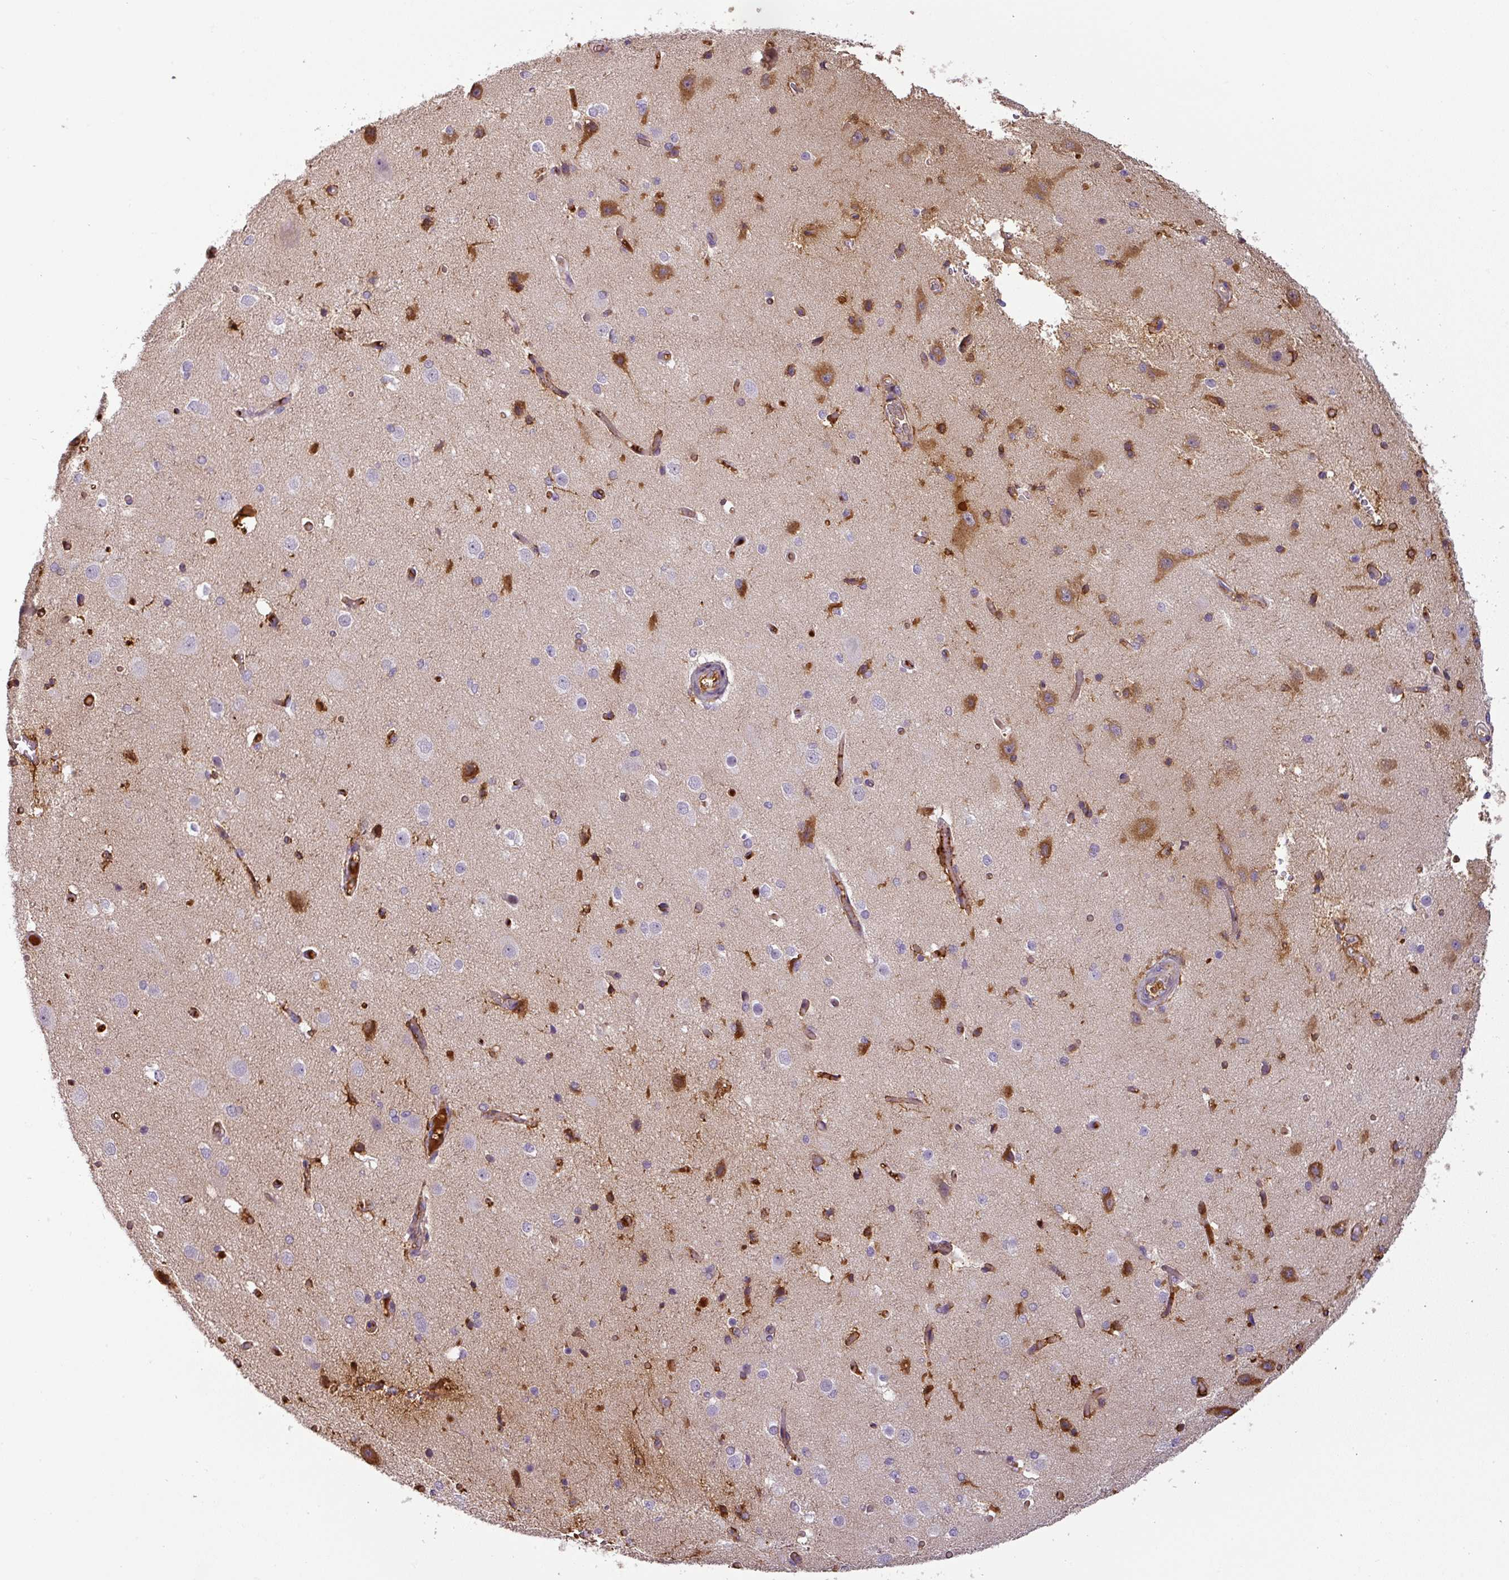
{"staining": {"intensity": "strong", "quantity": "25%-75%", "location": "cytoplasmic/membranous"}, "tissue": "cerebral cortex", "cell_type": "Endothelial cells", "image_type": "normal", "snomed": [{"axis": "morphology", "description": "Normal tissue, NOS"}, {"axis": "morphology", "description": "Inflammation, NOS"}, {"axis": "topography", "description": "Cerebral cortex"}], "caption": "Protein expression analysis of benign cerebral cortex reveals strong cytoplasmic/membranous staining in about 25%-75% of endothelial cells. Immunohistochemistry (ihc) stains the protein of interest in brown and the nuclei are stained blue.", "gene": "APOC1", "patient": {"sex": "male", "age": 6}}